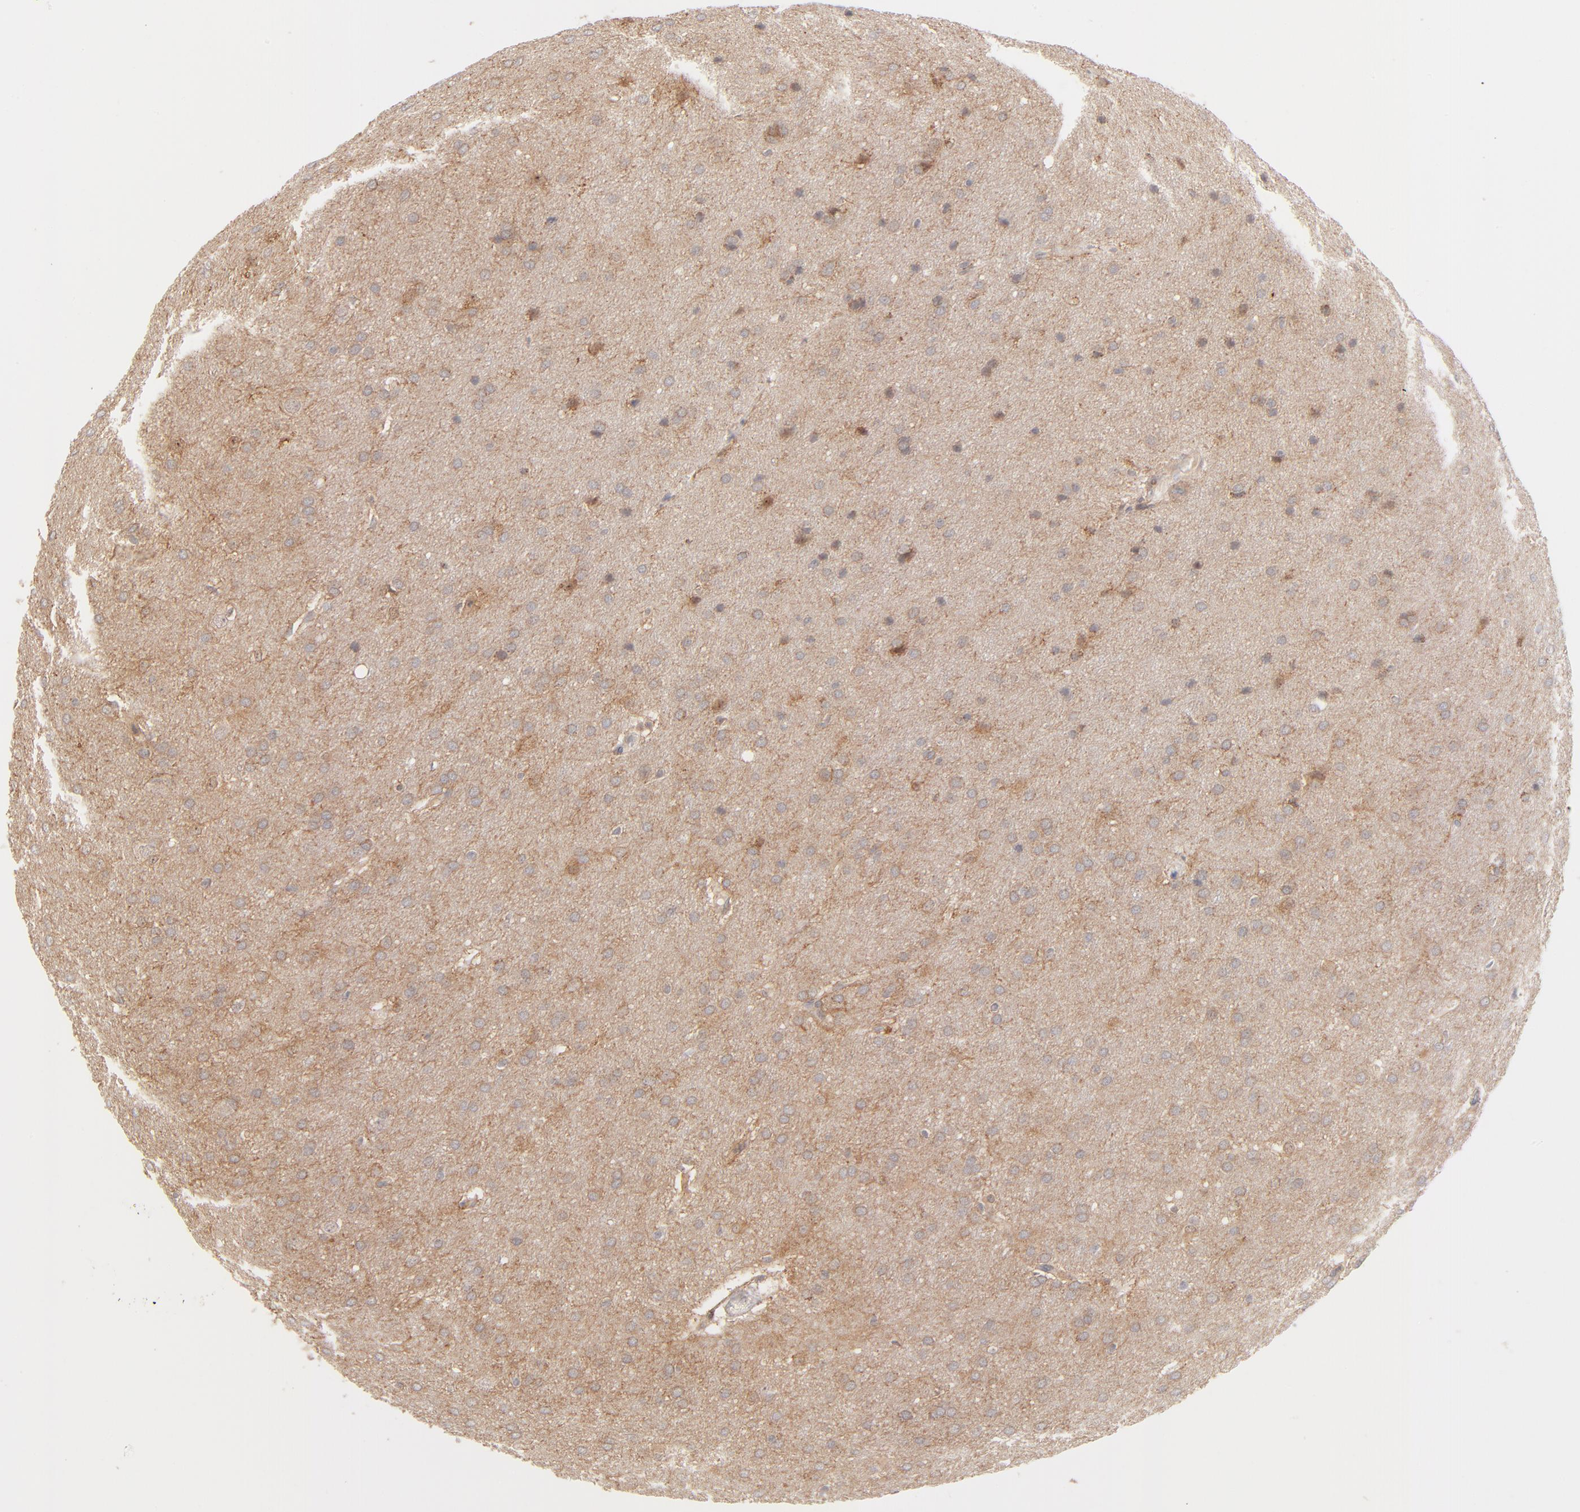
{"staining": {"intensity": "moderate", "quantity": "25%-75%", "location": "cytoplasmic/membranous"}, "tissue": "glioma", "cell_type": "Tumor cells", "image_type": "cancer", "snomed": [{"axis": "morphology", "description": "Glioma, malignant, Low grade"}, {"axis": "topography", "description": "Brain"}], "caption": "Moderate cytoplasmic/membranous protein positivity is appreciated in approximately 25%-75% of tumor cells in malignant low-grade glioma. (Stains: DAB in brown, nuclei in blue, Microscopy: brightfield microscopy at high magnification).", "gene": "CSPG4", "patient": {"sex": "female", "age": 32}}